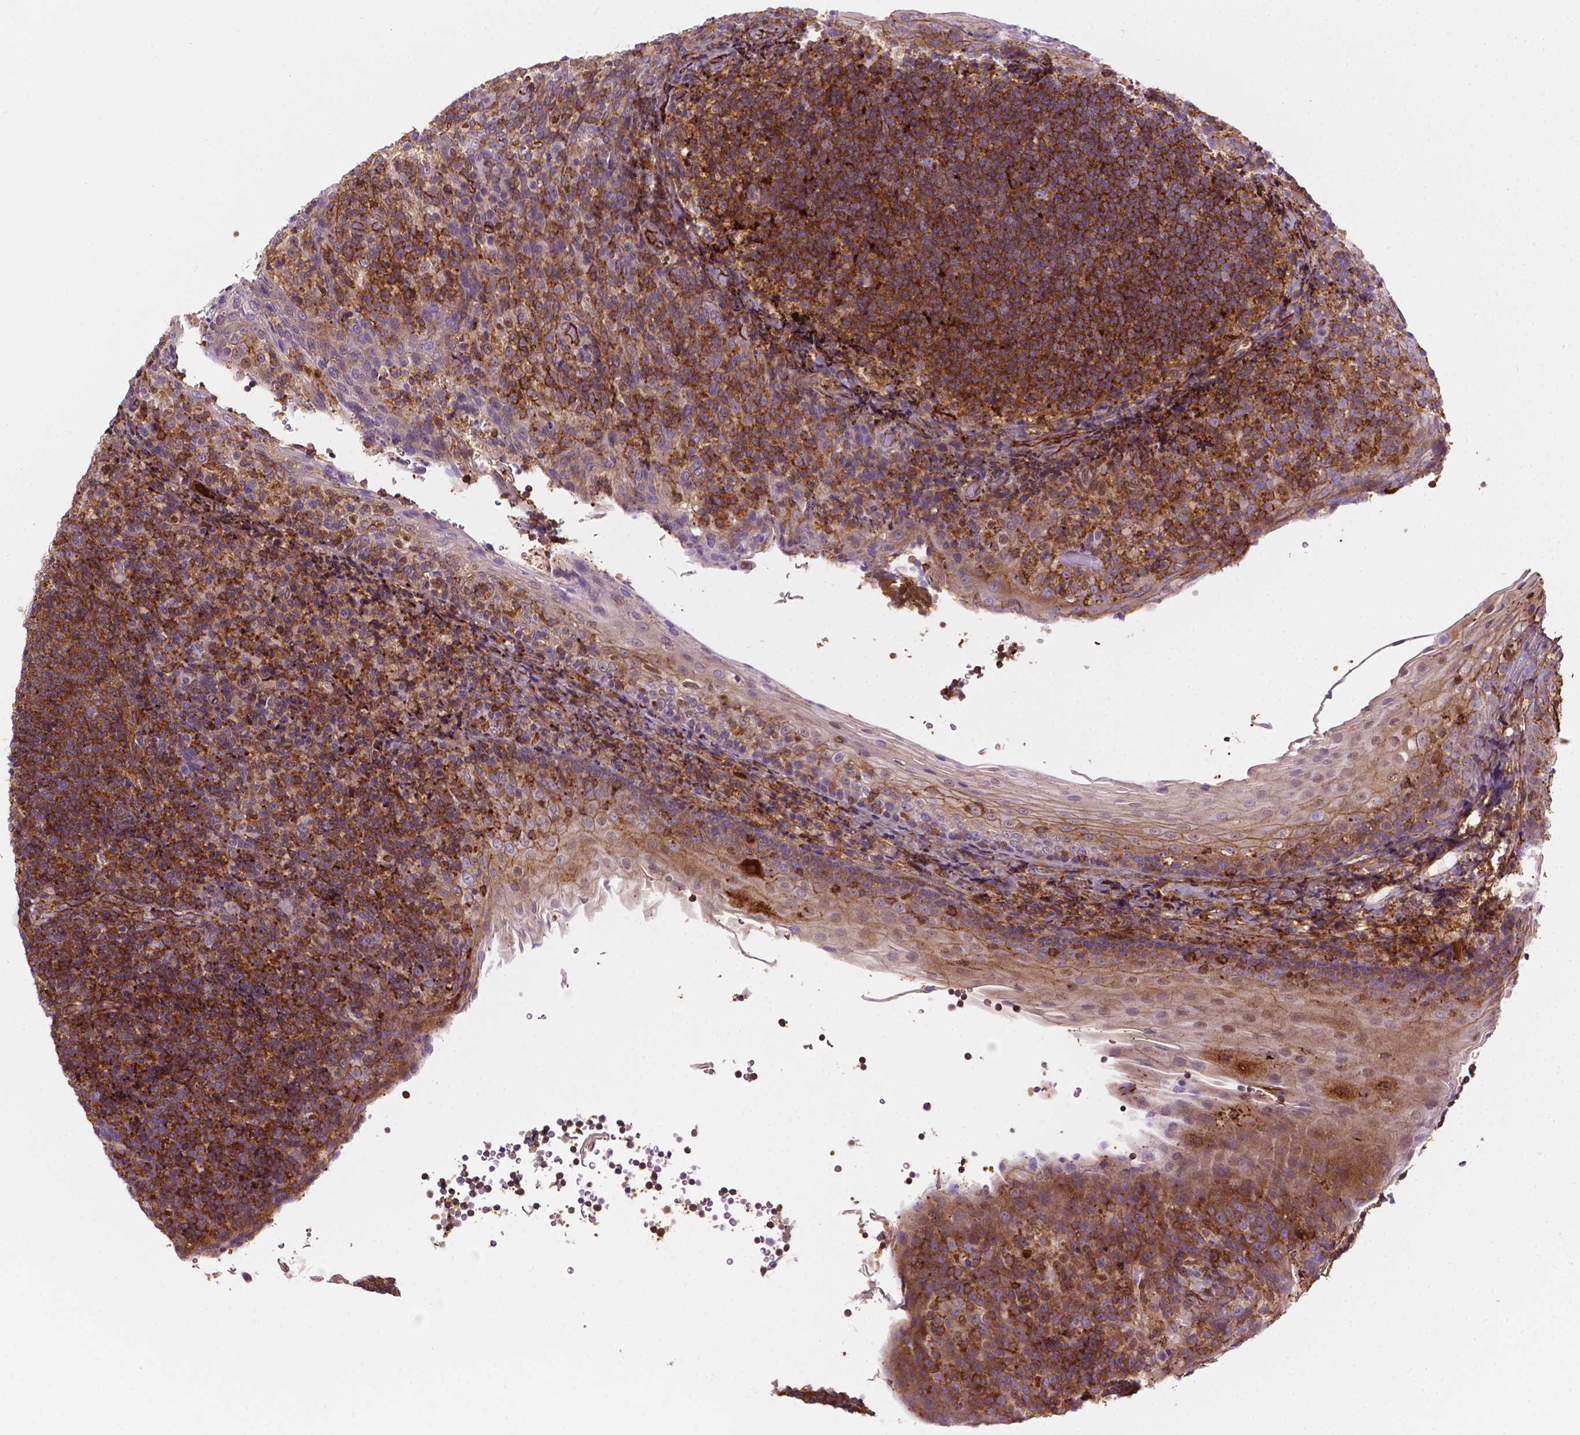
{"staining": {"intensity": "moderate", "quantity": ">75%", "location": "cytoplasmic/membranous"}, "tissue": "tonsil", "cell_type": "Germinal center cells", "image_type": "normal", "snomed": [{"axis": "morphology", "description": "Normal tissue, NOS"}, {"axis": "topography", "description": "Tonsil"}], "caption": "Protein staining reveals moderate cytoplasmic/membranous positivity in approximately >75% of germinal center cells in unremarkable tonsil.", "gene": "DCN", "patient": {"sex": "female", "age": 10}}